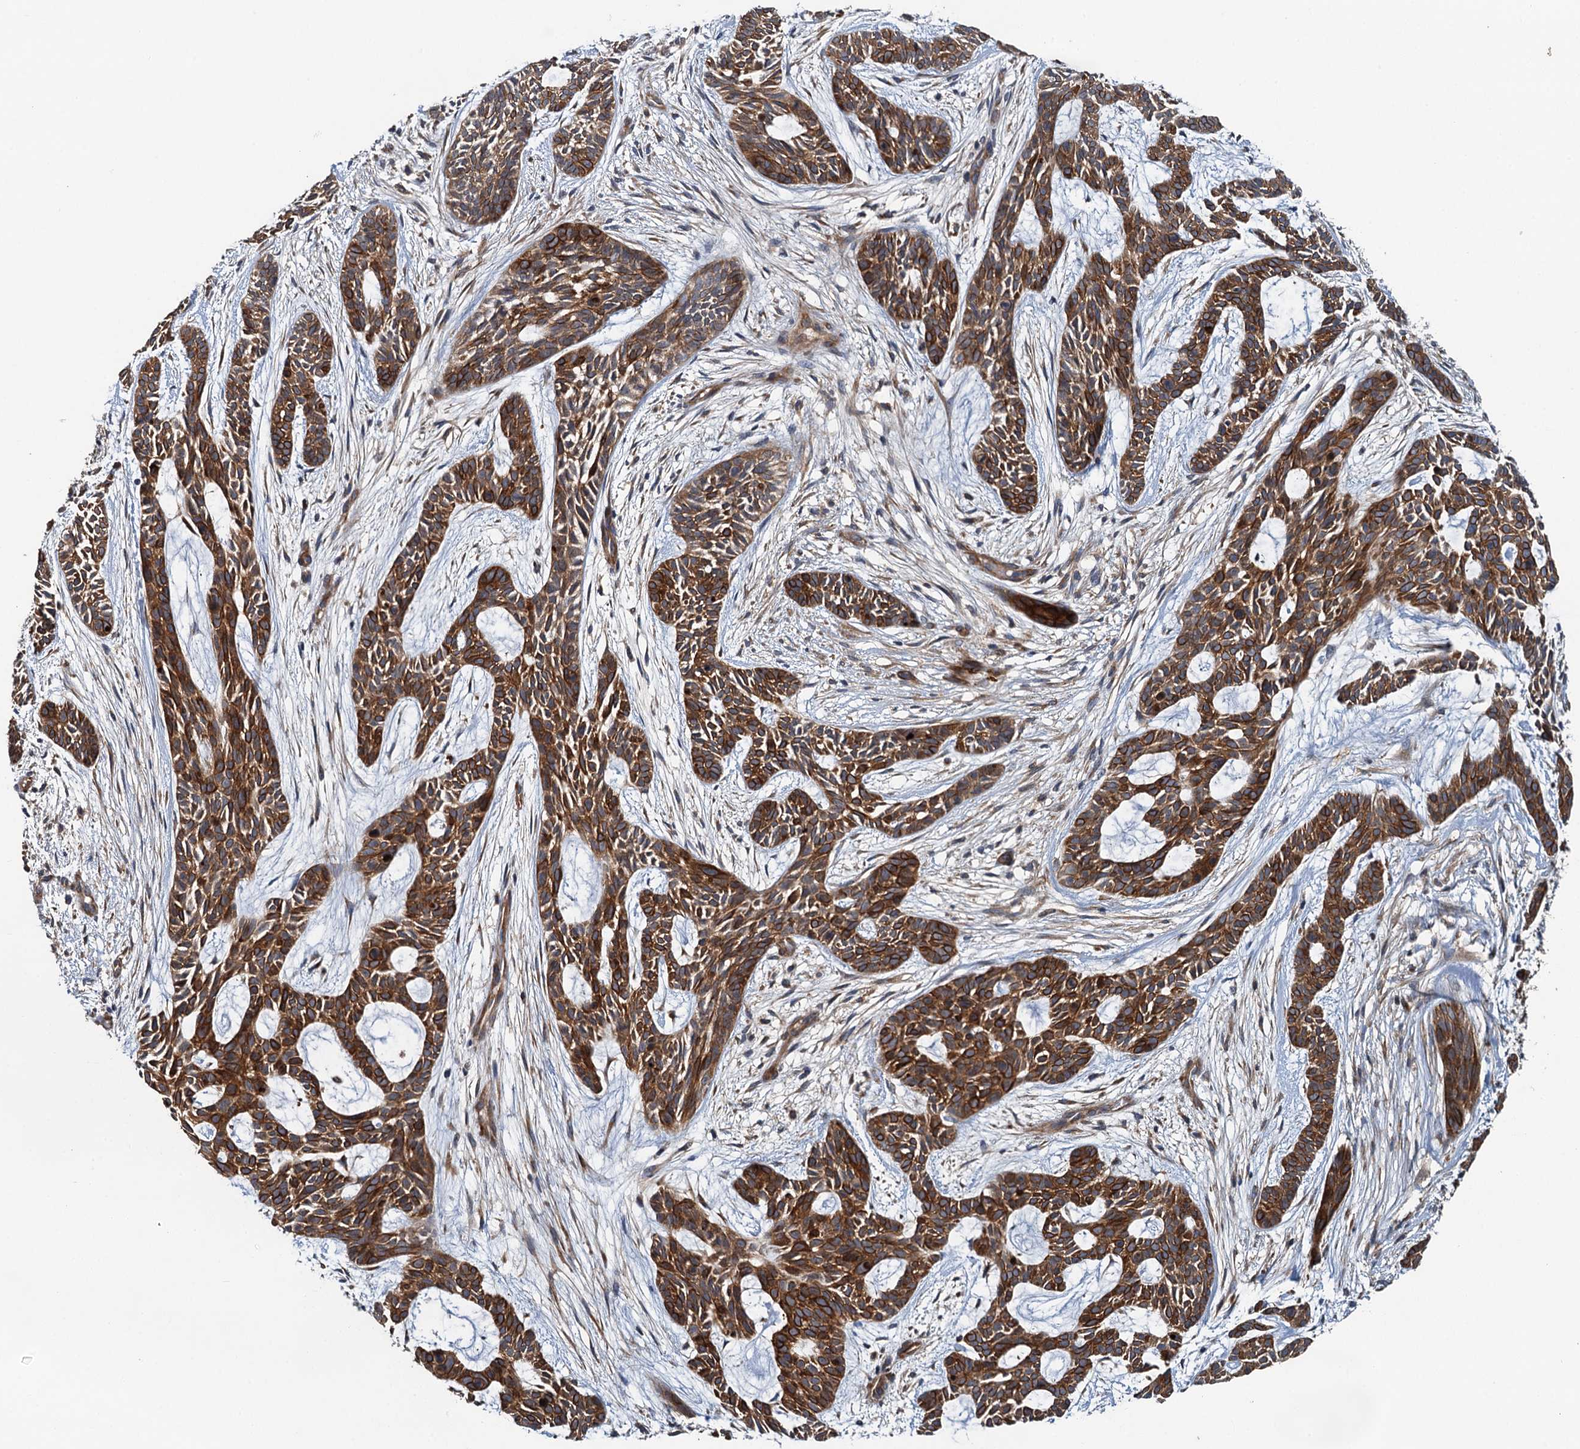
{"staining": {"intensity": "strong", "quantity": ">75%", "location": "cytoplasmic/membranous"}, "tissue": "skin cancer", "cell_type": "Tumor cells", "image_type": "cancer", "snomed": [{"axis": "morphology", "description": "Basal cell carcinoma"}, {"axis": "topography", "description": "Skin"}], "caption": "The image reveals staining of skin basal cell carcinoma, revealing strong cytoplasmic/membranous protein expression (brown color) within tumor cells.", "gene": "LRRK2", "patient": {"sex": "male", "age": 89}}